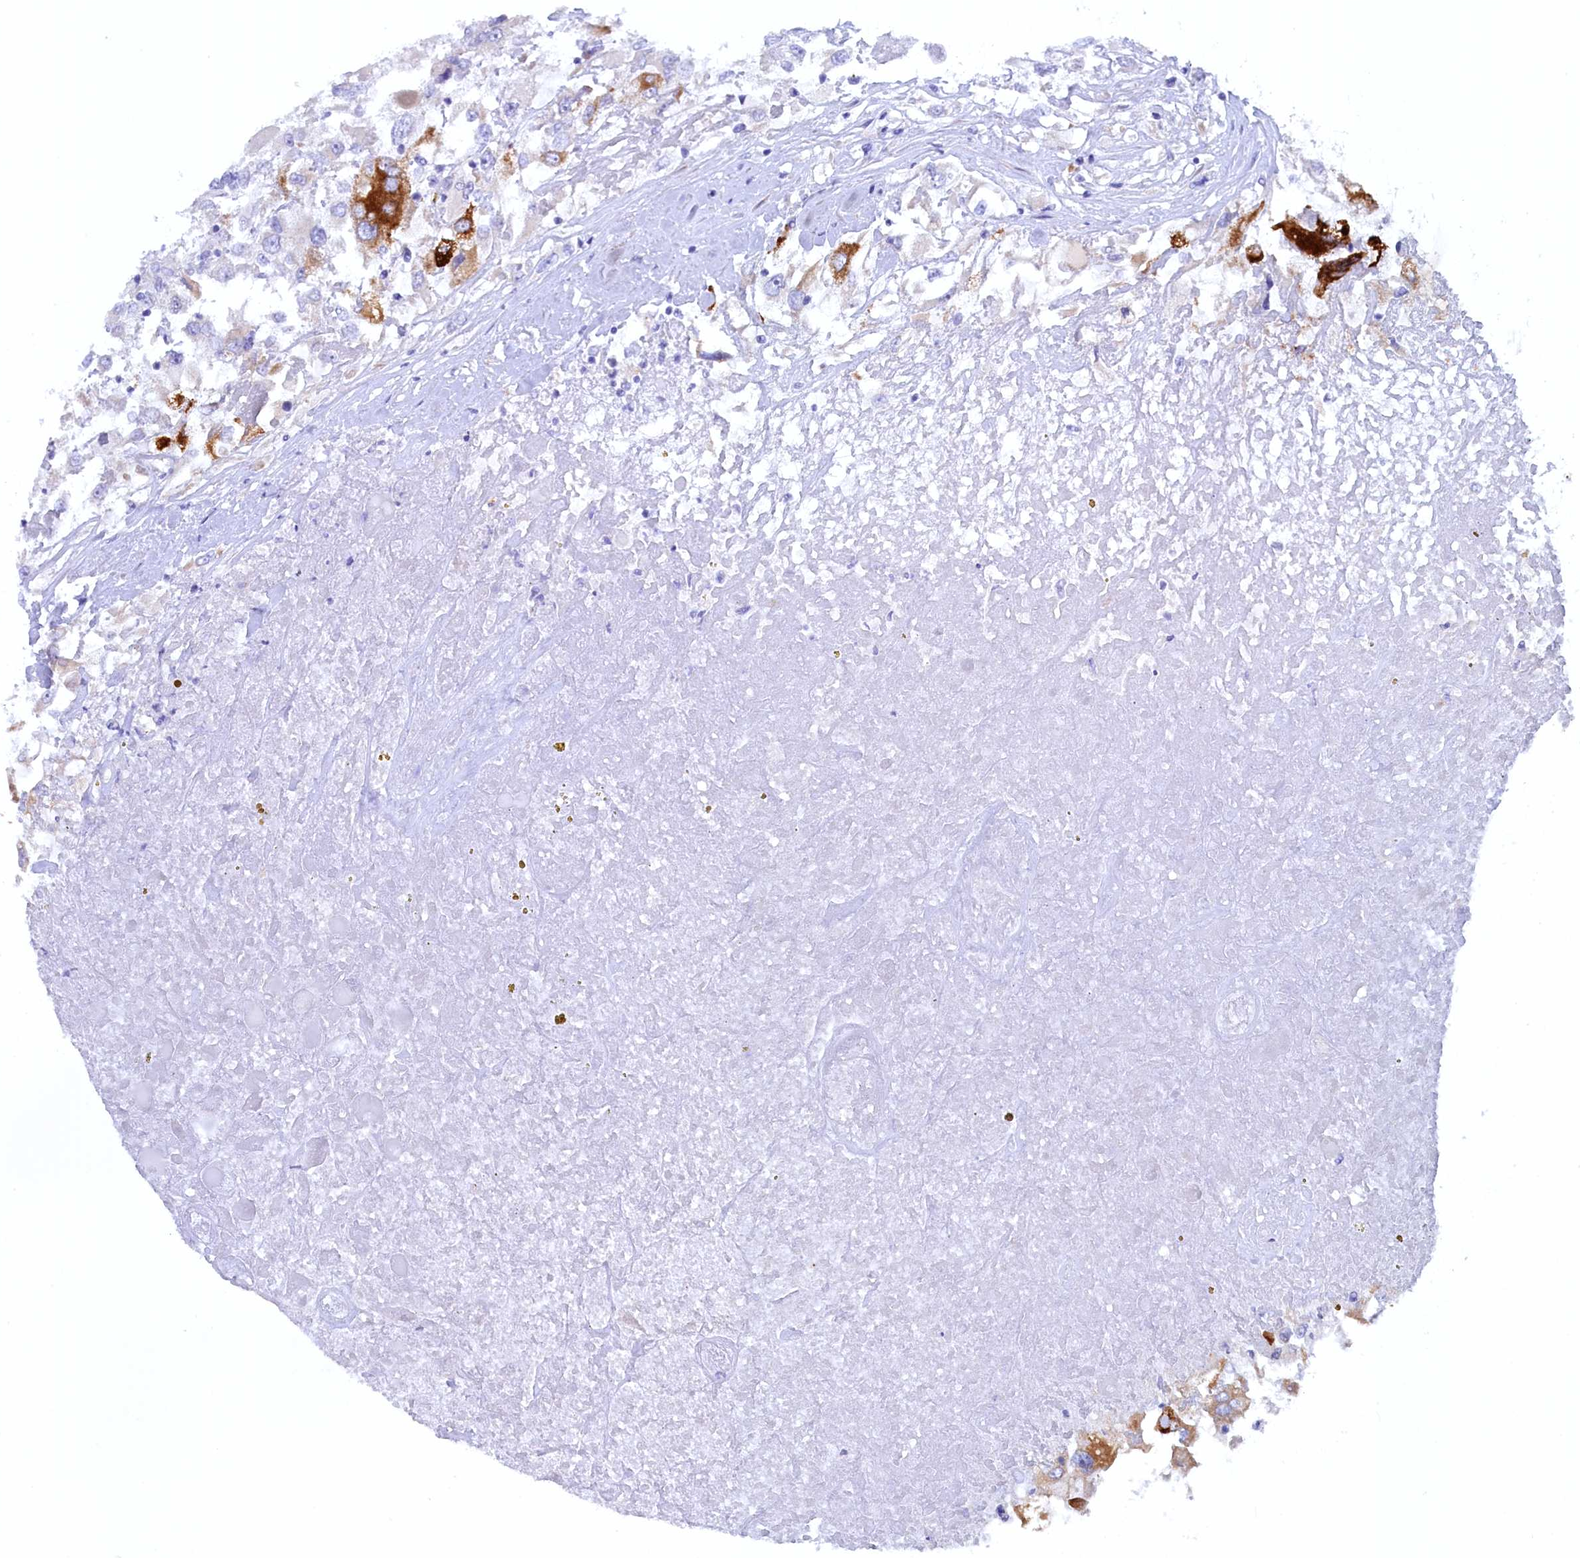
{"staining": {"intensity": "moderate", "quantity": "<25%", "location": "cytoplasmic/membranous"}, "tissue": "renal cancer", "cell_type": "Tumor cells", "image_type": "cancer", "snomed": [{"axis": "morphology", "description": "Adenocarcinoma, NOS"}, {"axis": "topography", "description": "Kidney"}], "caption": "Renal cancer (adenocarcinoma) was stained to show a protein in brown. There is low levels of moderate cytoplasmic/membranous staining in approximately <25% of tumor cells.", "gene": "ZSWIM4", "patient": {"sex": "female", "age": 52}}